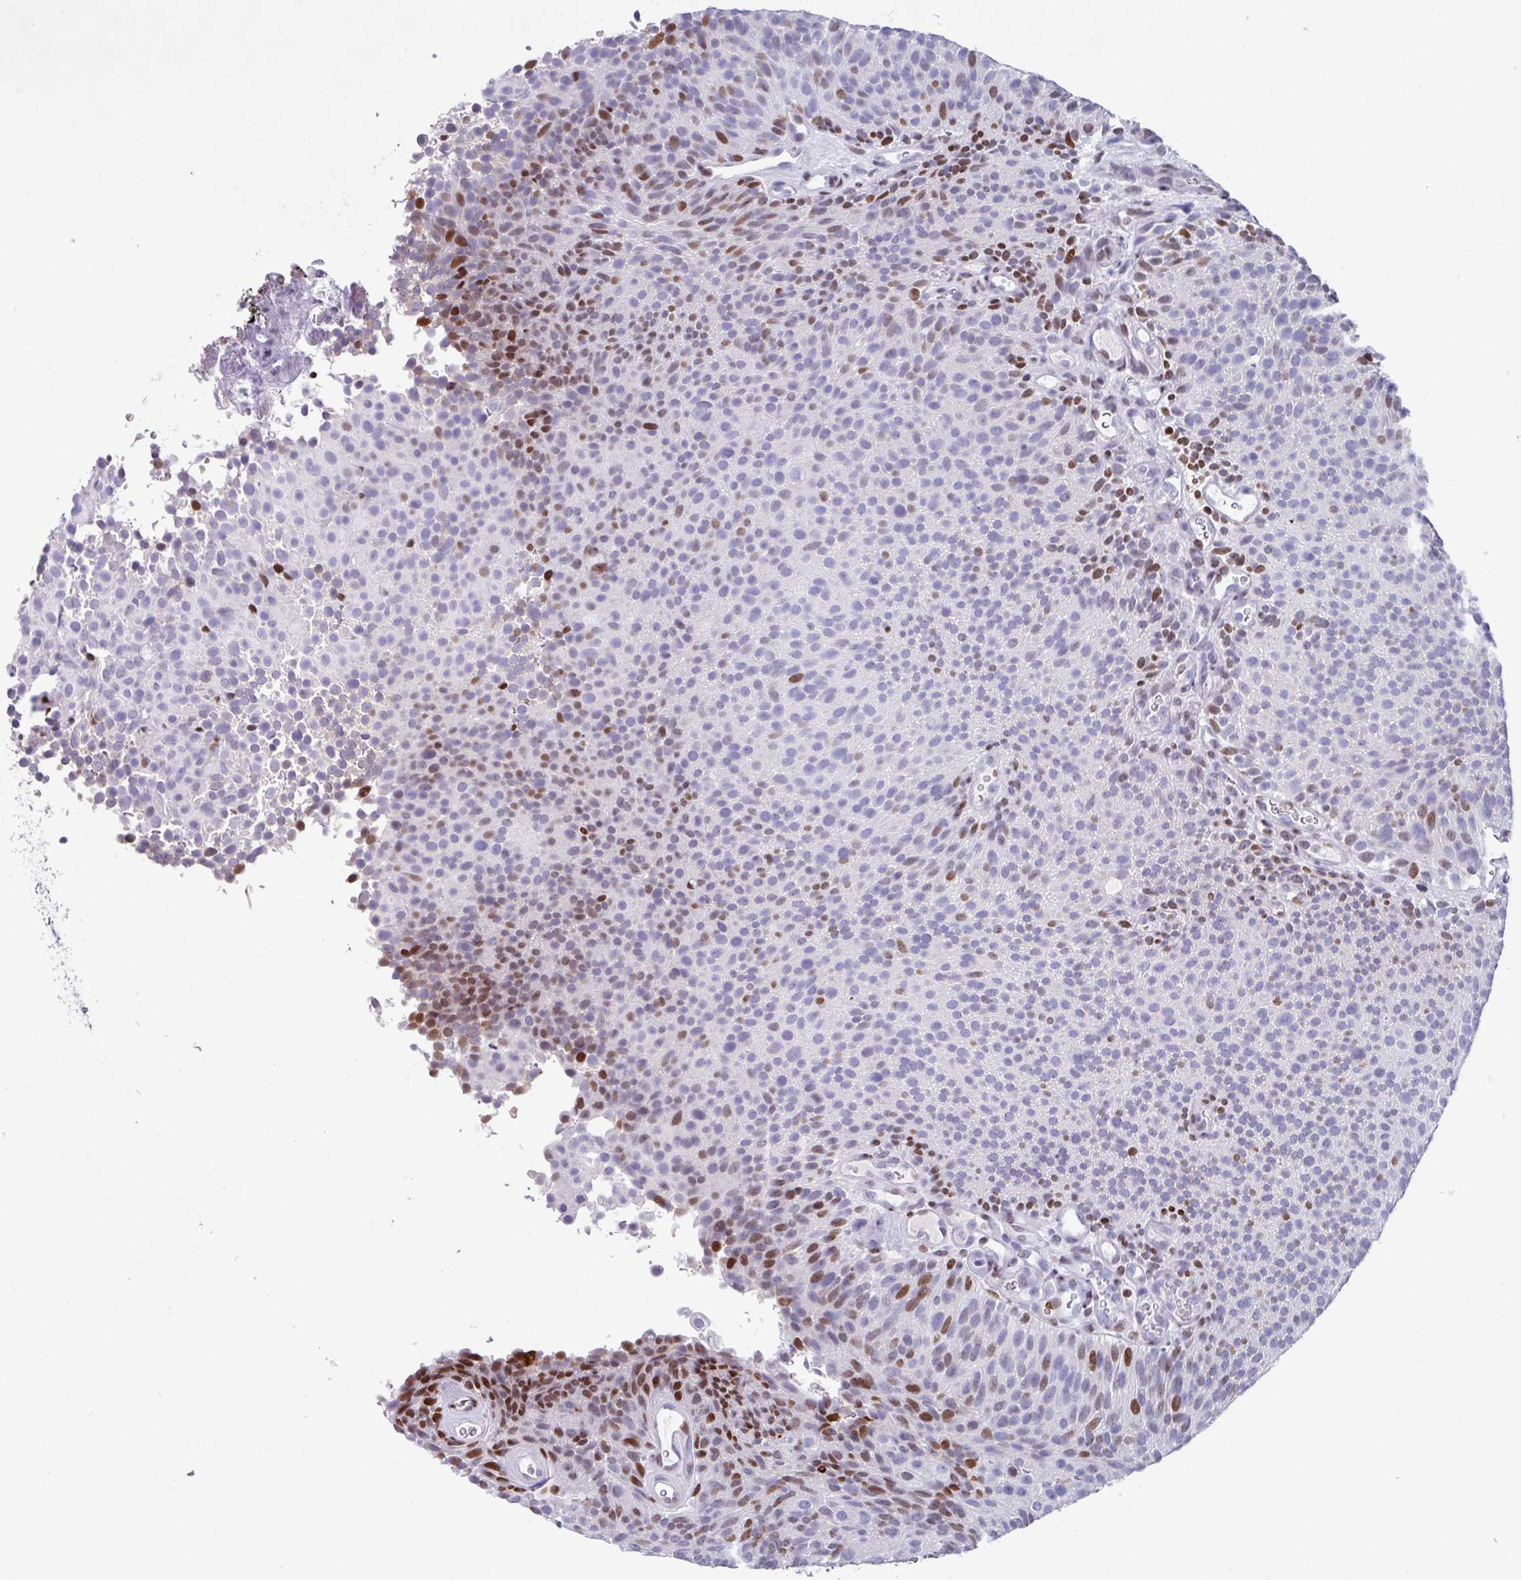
{"staining": {"intensity": "moderate", "quantity": "<25%", "location": "nuclear"}, "tissue": "urothelial cancer", "cell_type": "Tumor cells", "image_type": "cancer", "snomed": [{"axis": "morphology", "description": "Urothelial carcinoma, Low grade"}, {"axis": "topography", "description": "Urinary bladder"}], "caption": "IHC micrograph of human urothelial carcinoma (low-grade) stained for a protein (brown), which displays low levels of moderate nuclear staining in approximately <25% of tumor cells.", "gene": "TCF3", "patient": {"sex": "male", "age": 78}}